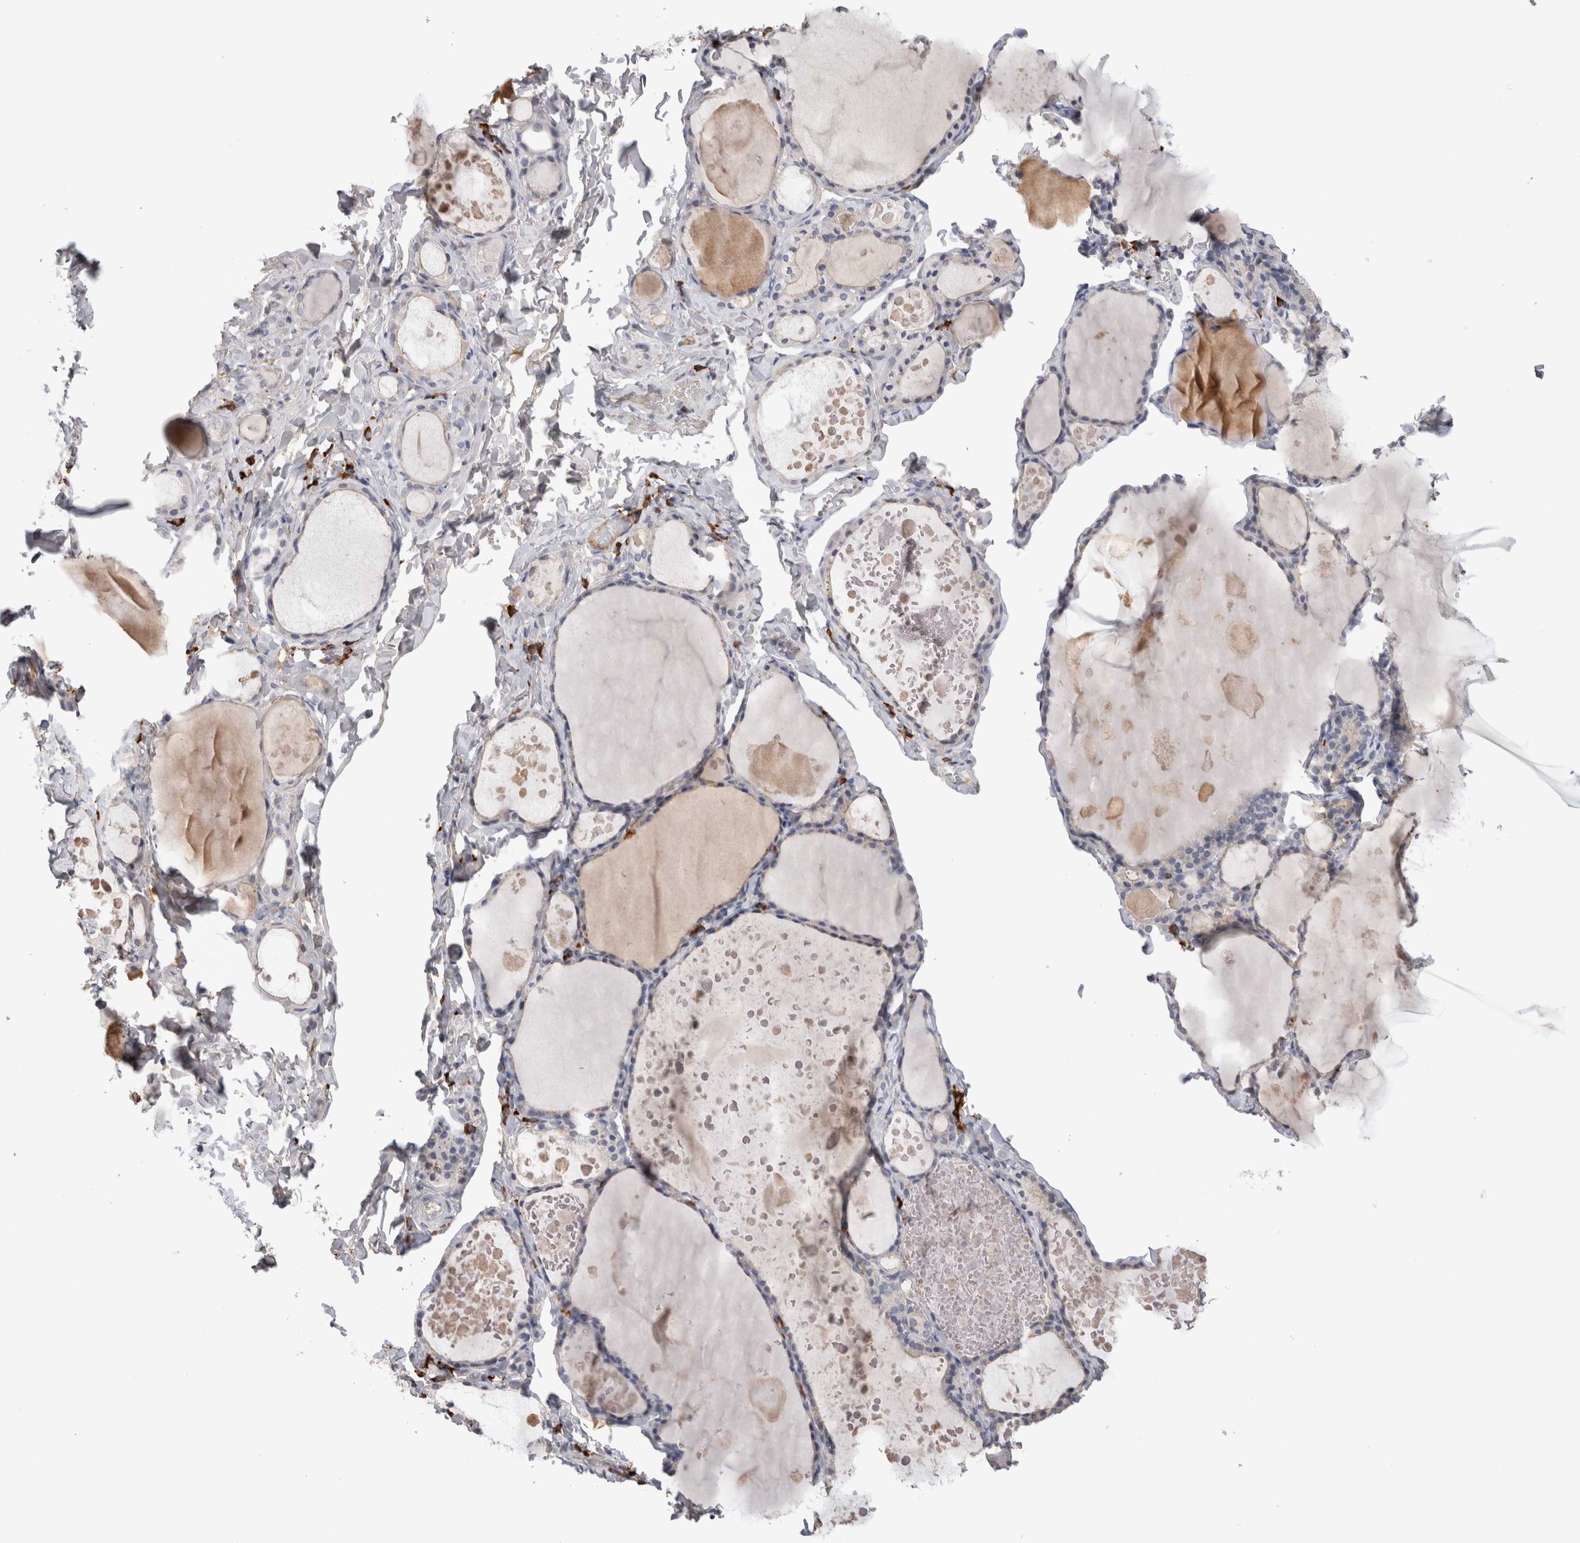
{"staining": {"intensity": "negative", "quantity": "none", "location": "none"}, "tissue": "thyroid gland", "cell_type": "Glandular cells", "image_type": "normal", "snomed": [{"axis": "morphology", "description": "Normal tissue, NOS"}, {"axis": "topography", "description": "Thyroid gland"}], "caption": "This is an immunohistochemistry image of unremarkable human thyroid gland. There is no staining in glandular cells.", "gene": "PPP3CC", "patient": {"sex": "male", "age": 56}}